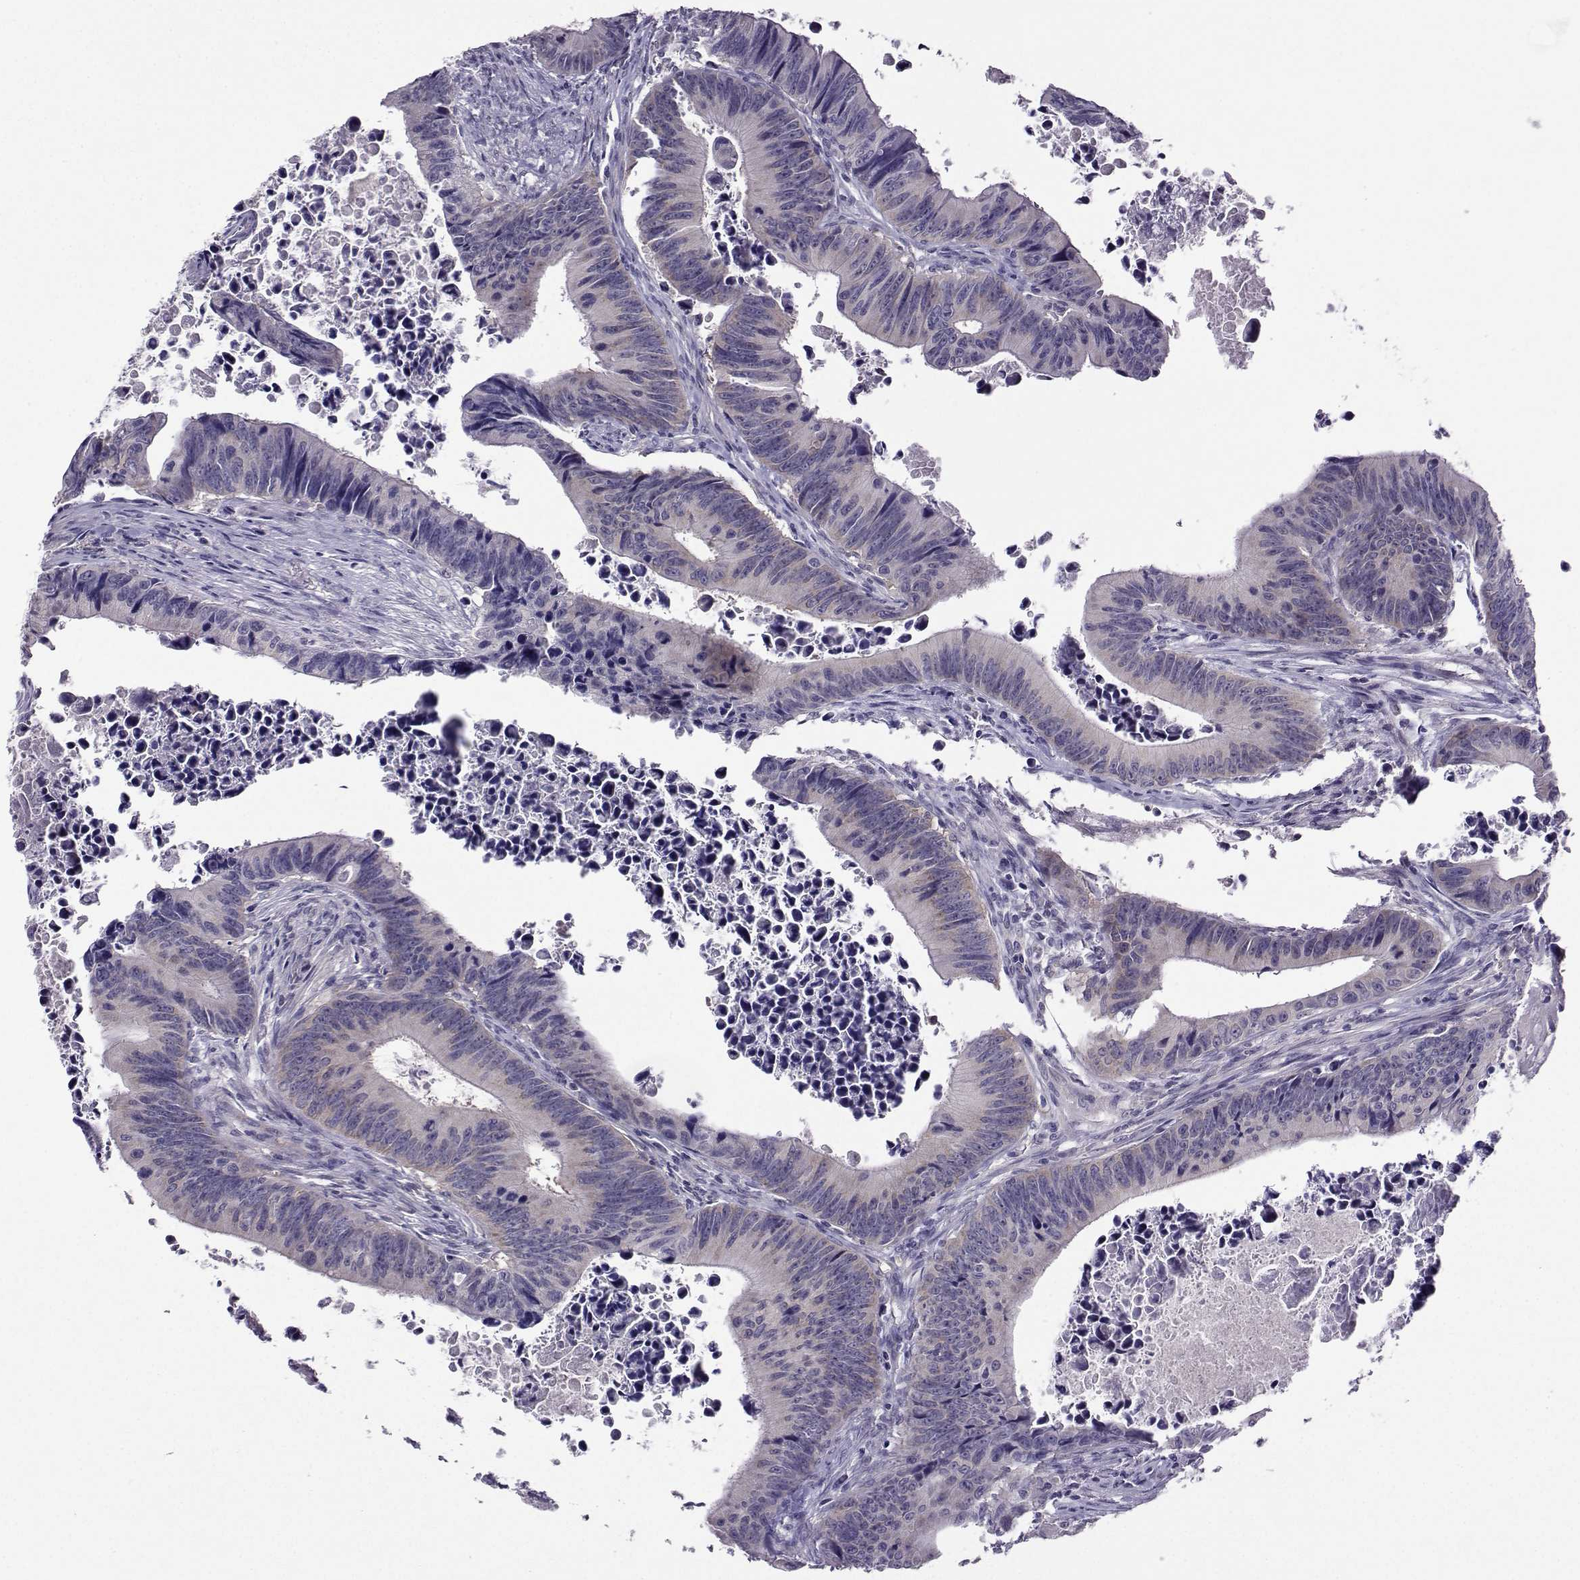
{"staining": {"intensity": "weak", "quantity": "25%-75%", "location": "cytoplasmic/membranous"}, "tissue": "colorectal cancer", "cell_type": "Tumor cells", "image_type": "cancer", "snomed": [{"axis": "morphology", "description": "Adenocarcinoma, NOS"}, {"axis": "topography", "description": "Colon"}], "caption": "Human colorectal cancer (adenocarcinoma) stained with a brown dye reveals weak cytoplasmic/membranous positive expression in approximately 25%-75% of tumor cells.", "gene": "DDX20", "patient": {"sex": "female", "age": 87}}